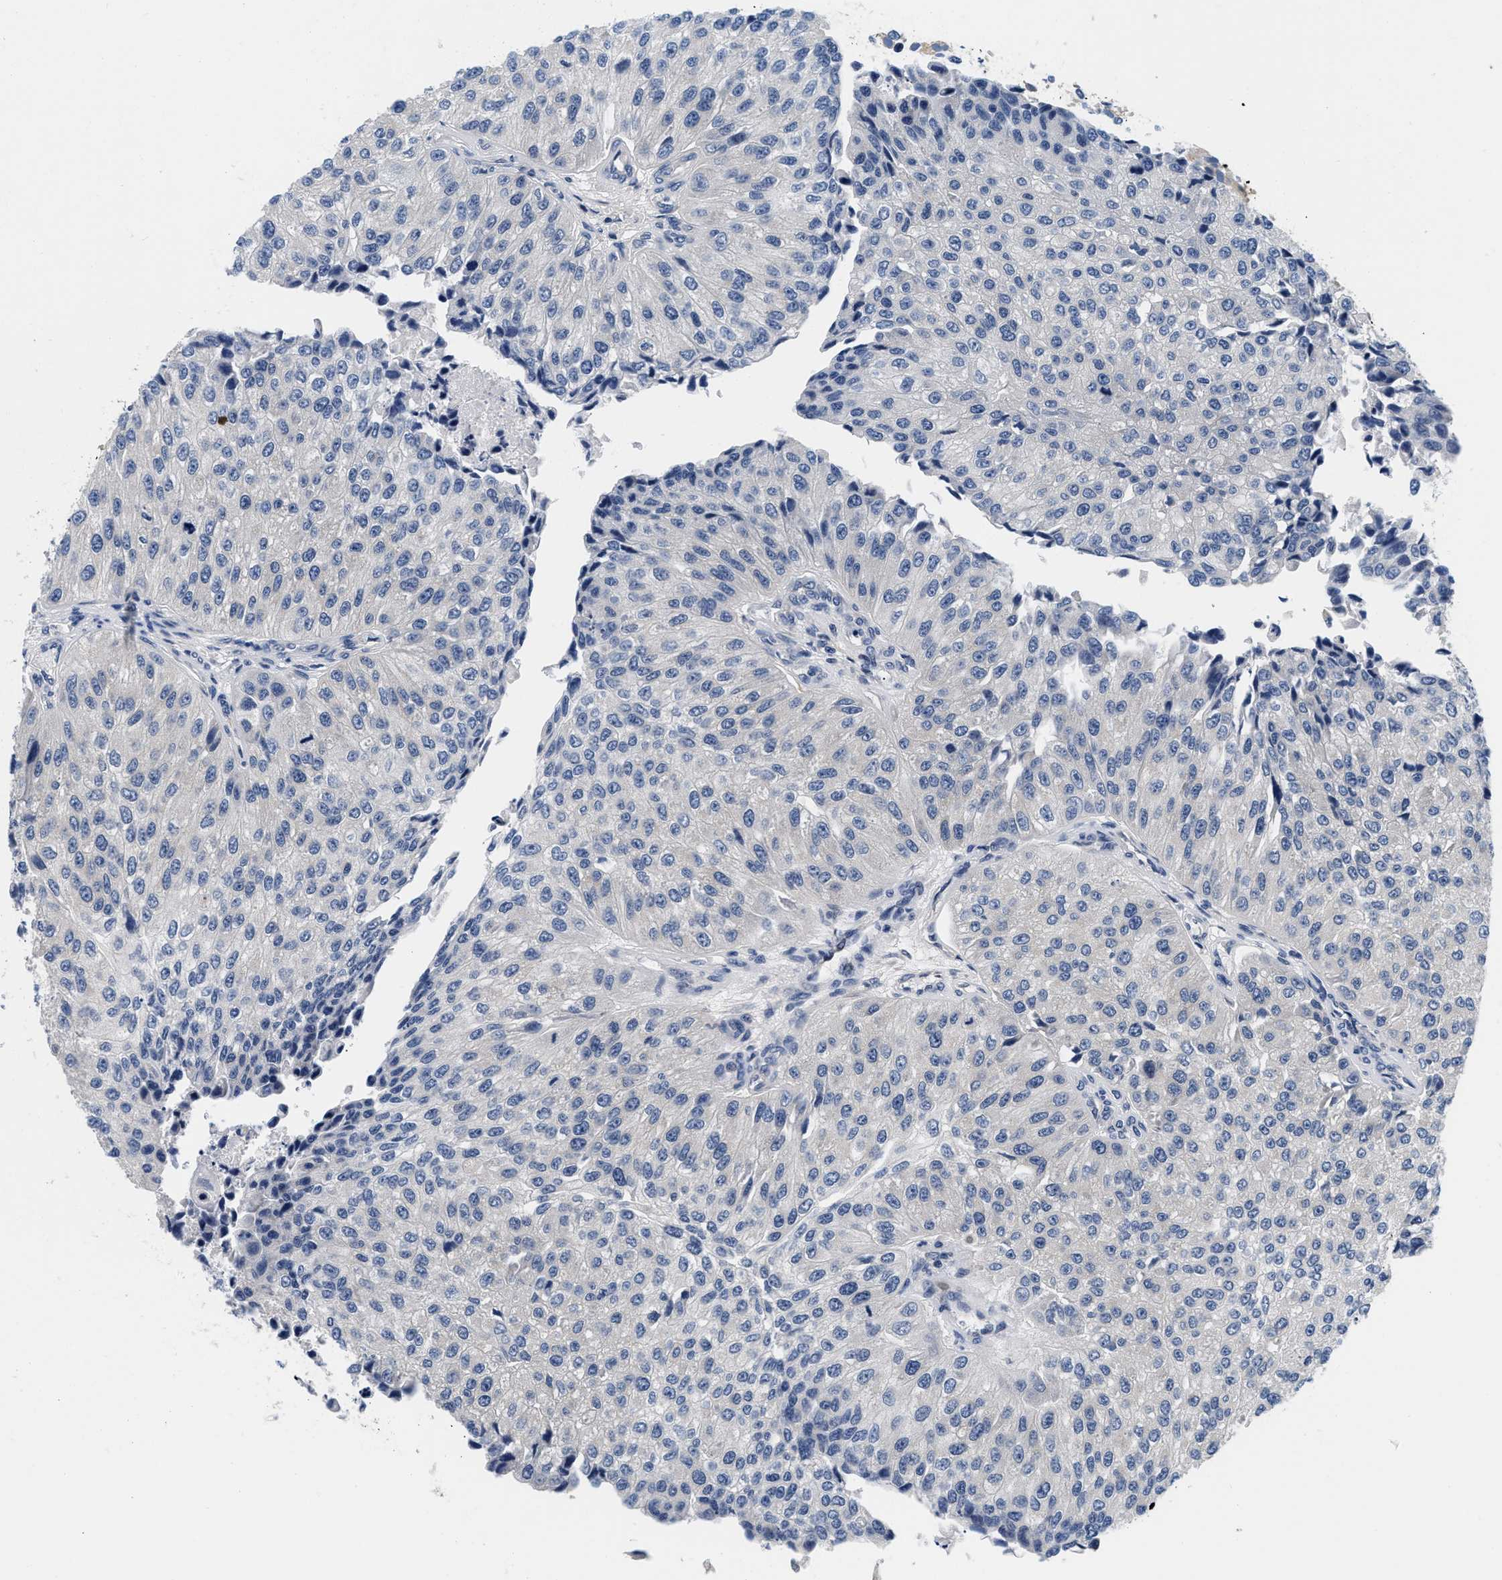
{"staining": {"intensity": "negative", "quantity": "none", "location": "none"}, "tissue": "urothelial cancer", "cell_type": "Tumor cells", "image_type": "cancer", "snomed": [{"axis": "morphology", "description": "Urothelial carcinoma, High grade"}, {"axis": "topography", "description": "Kidney"}, {"axis": "topography", "description": "Urinary bladder"}], "caption": "A high-resolution histopathology image shows immunohistochemistry (IHC) staining of urothelial carcinoma (high-grade), which exhibits no significant expression in tumor cells. (Immunohistochemistry, brightfield microscopy, high magnification).", "gene": "PDP1", "patient": {"sex": "male", "age": 77}}